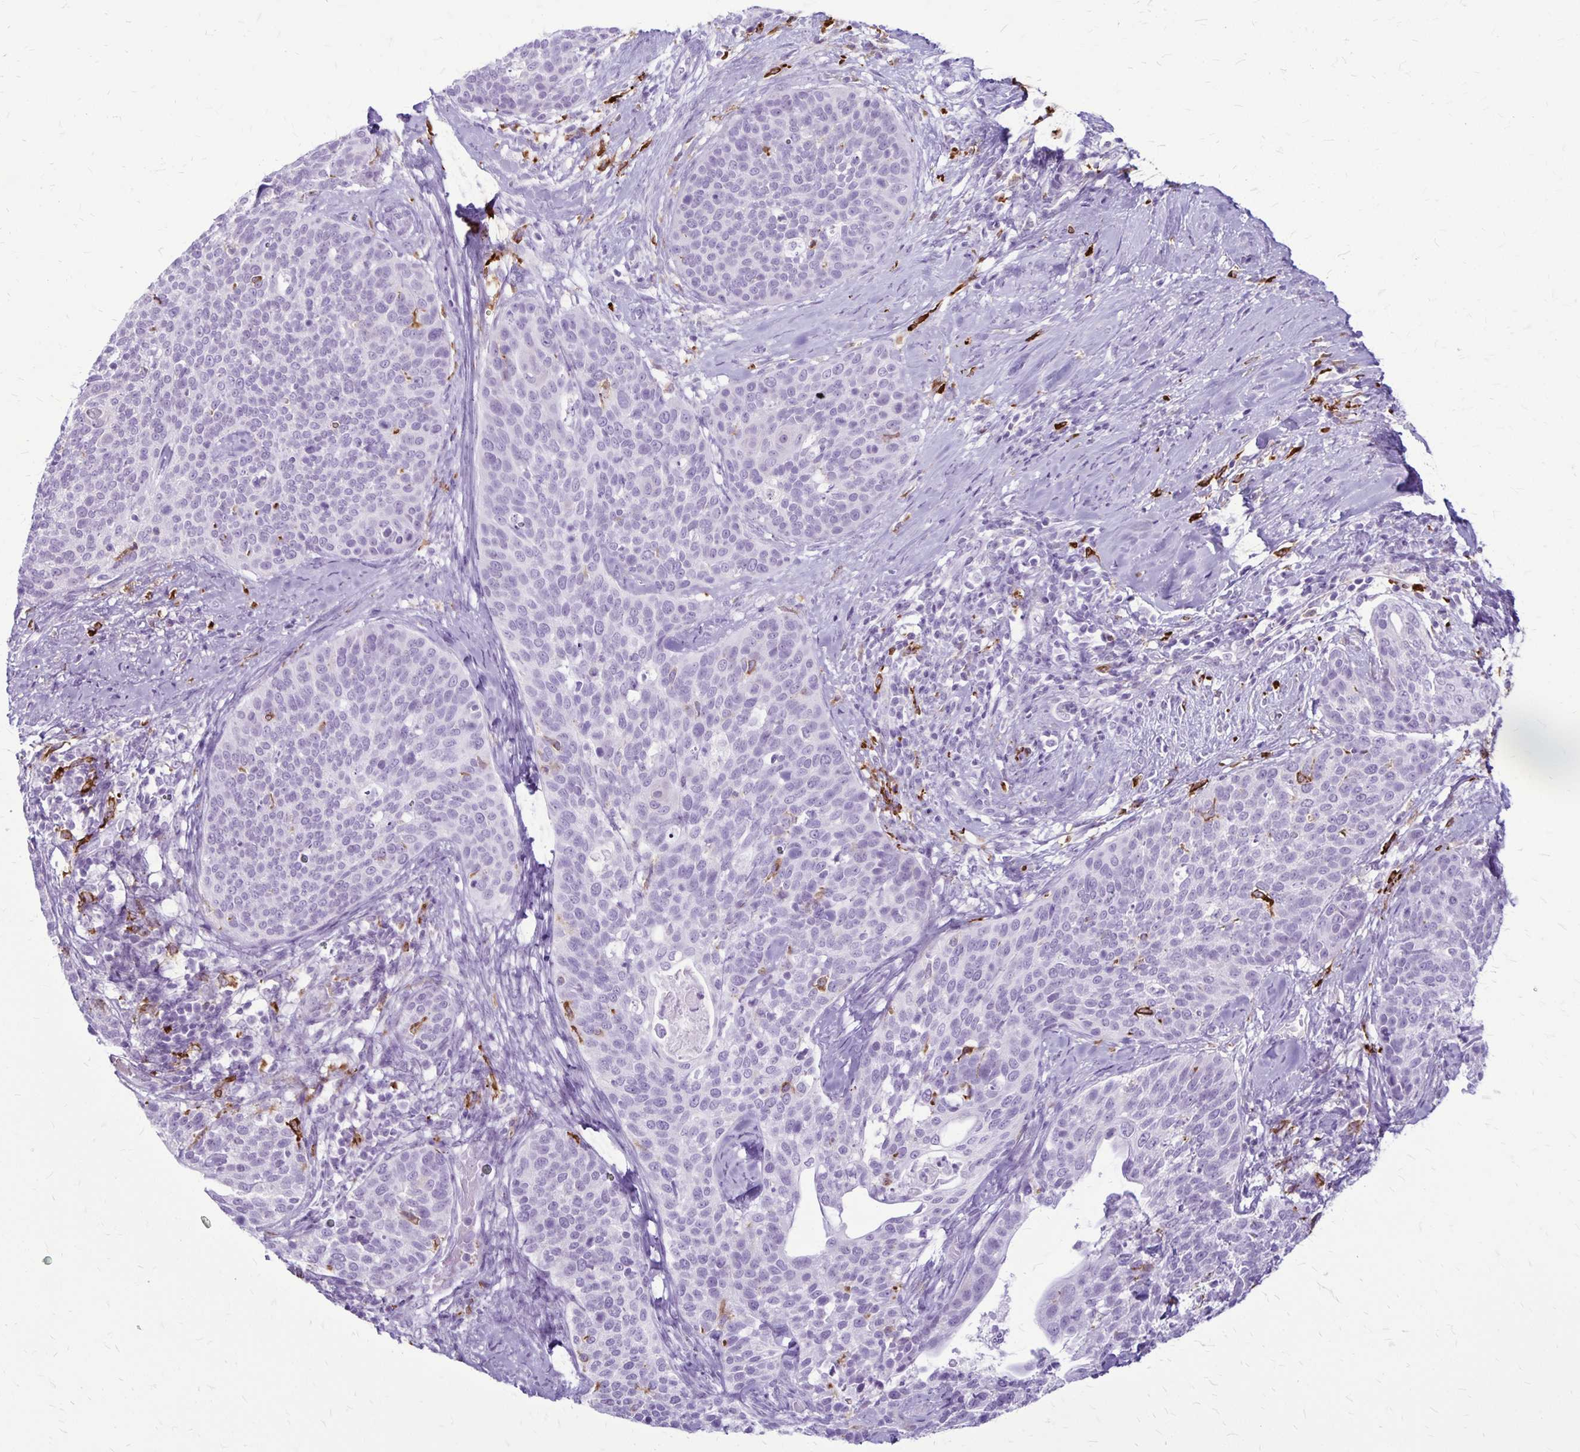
{"staining": {"intensity": "negative", "quantity": "none", "location": "none"}, "tissue": "cervical cancer", "cell_type": "Tumor cells", "image_type": "cancer", "snomed": [{"axis": "morphology", "description": "Squamous cell carcinoma, NOS"}, {"axis": "topography", "description": "Cervix"}], "caption": "Immunohistochemical staining of cervical cancer (squamous cell carcinoma) demonstrates no significant expression in tumor cells.", "gene": "RTN1", "patient": {"sex": "female", "age": 69}}